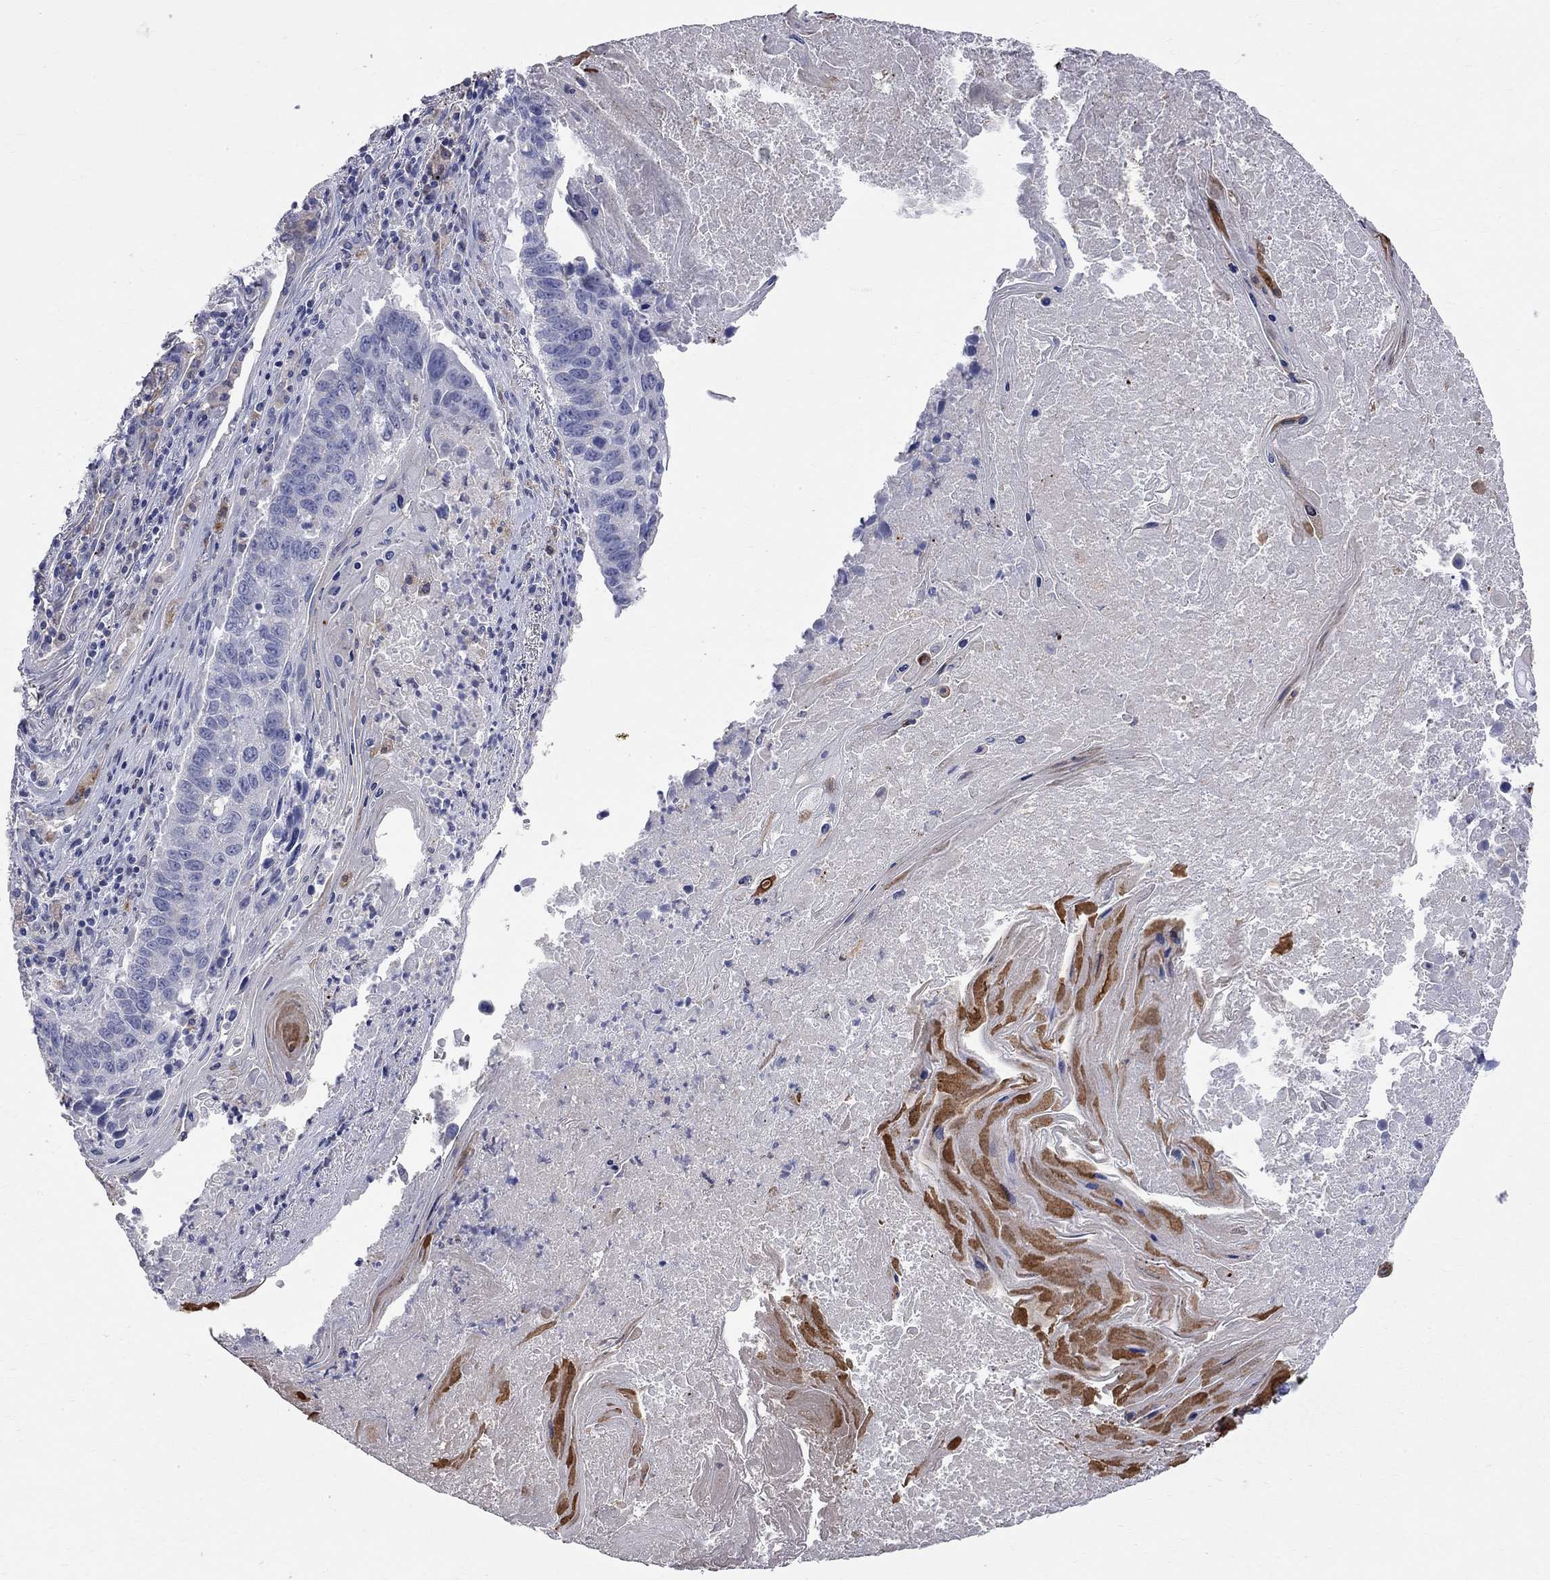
{"staining": {"intensity": "negative", "quantity": "none", "location": "none"}, "tissue": "lung cancer", "cell_type": "Tumor cells", "image_type": "cancer", "snomed": [{"axis": "morphology", "description": "Squamous cell carcinoma, NOS"}, {"axis": "topography", "description": "Lung"}], "caption": "Histopathology image shows no protein expression in tumor cells of lung cancer (squamous cell carcinoma) tissue.", "gene": "ACSL1", "patient": {"sex": "male", "age": 73}}